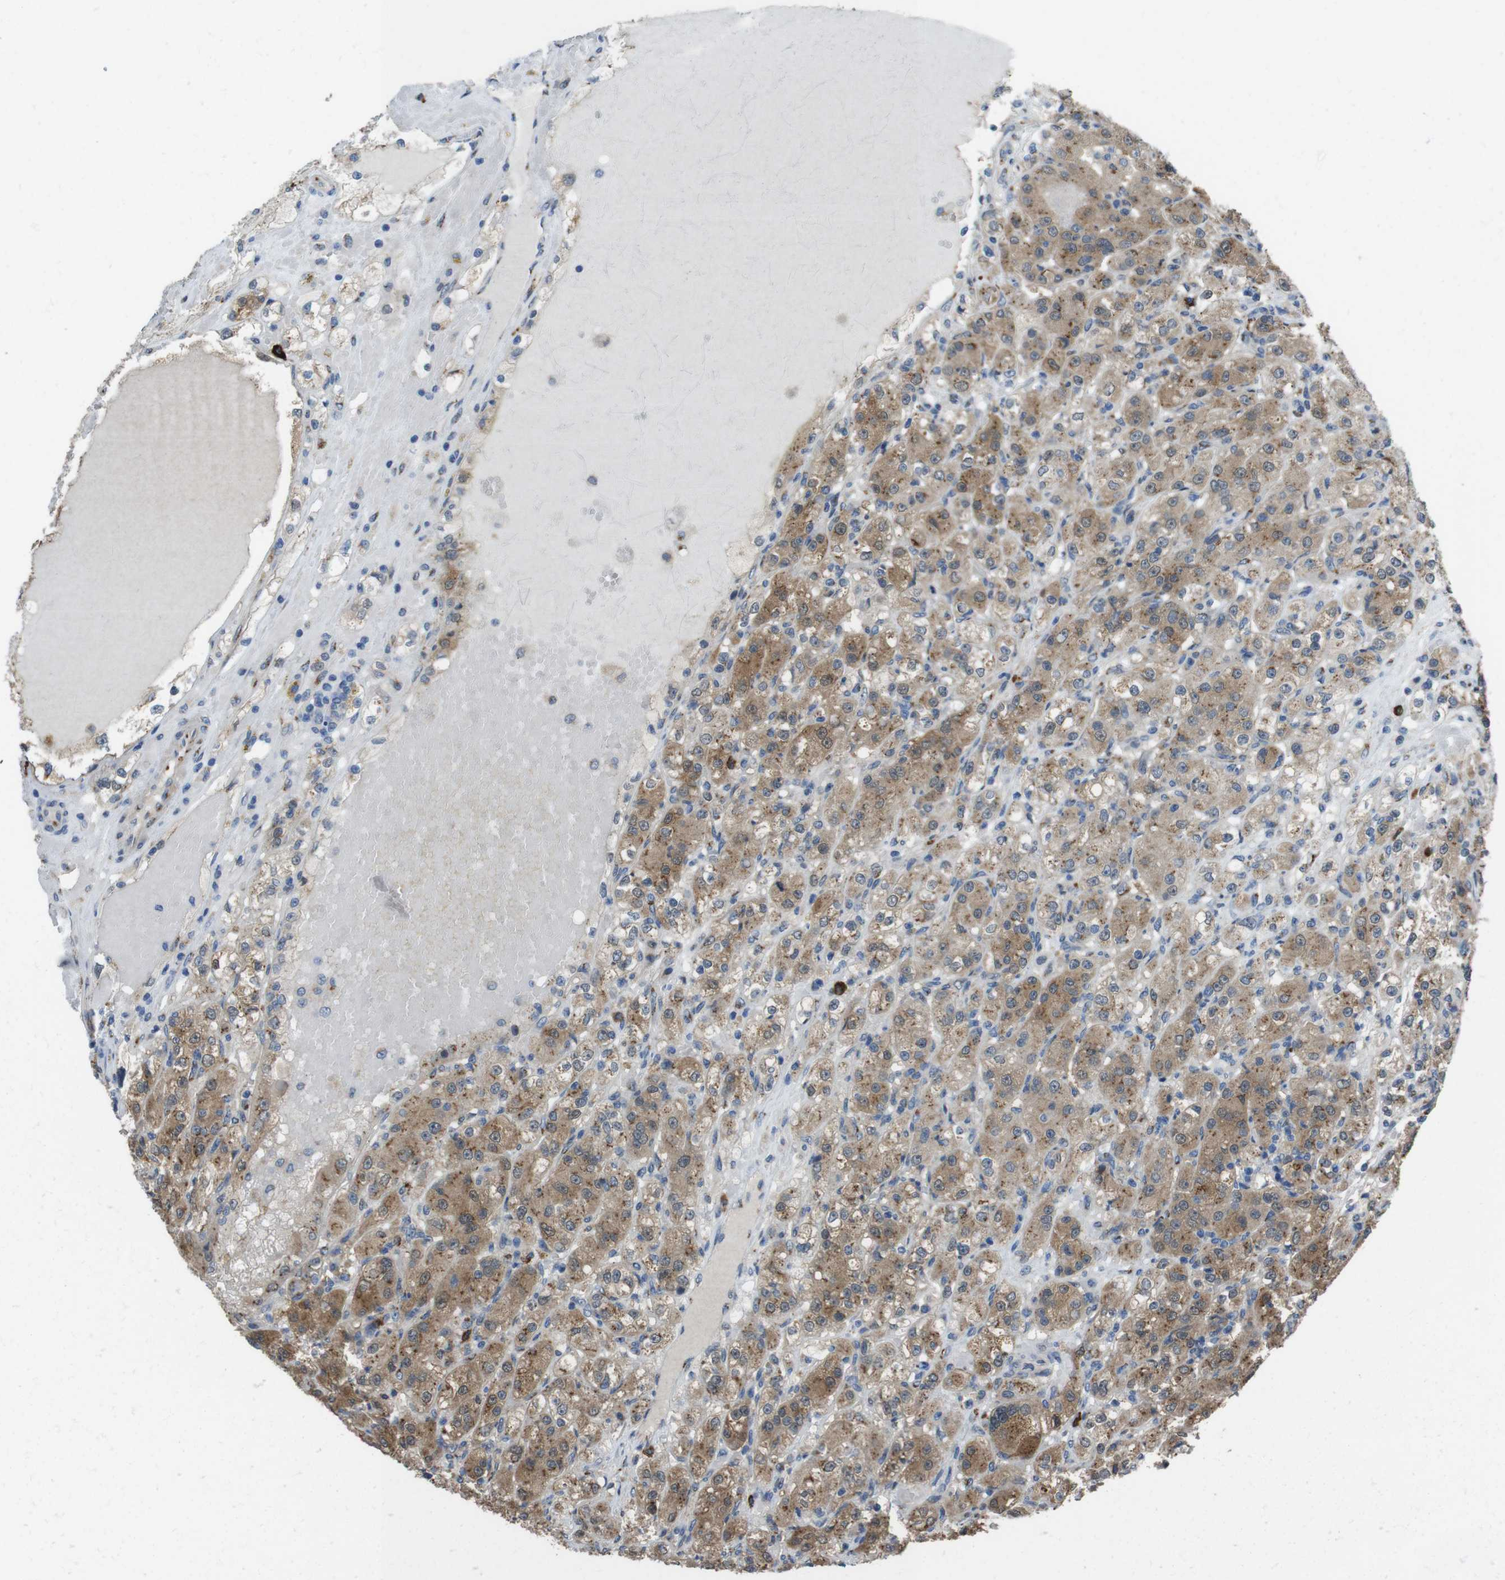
{"staining": {"intensity": "moderate", "quantity": ">75%", "location": "cytoplasmic/membranous"}, "tissue": "renal cancer", "cell_type": "Tumor cells", "image_type": "cancer", "snomed": [{"axis": "morphology", "description": "Normal tissue, NOS"}, {"axis": "morphology", "description": "Adenocarcinoma, NOS"}, {"axis": "topography", "description": "Kidney"}], "caption": "Renal cancer stained with immunohistochemistry shows moderate cytoplasmic/membranous positivity in about >75% of tumor cells.", "gene": "RAB6A", "patient": {"sex": "male", "age": 61}}